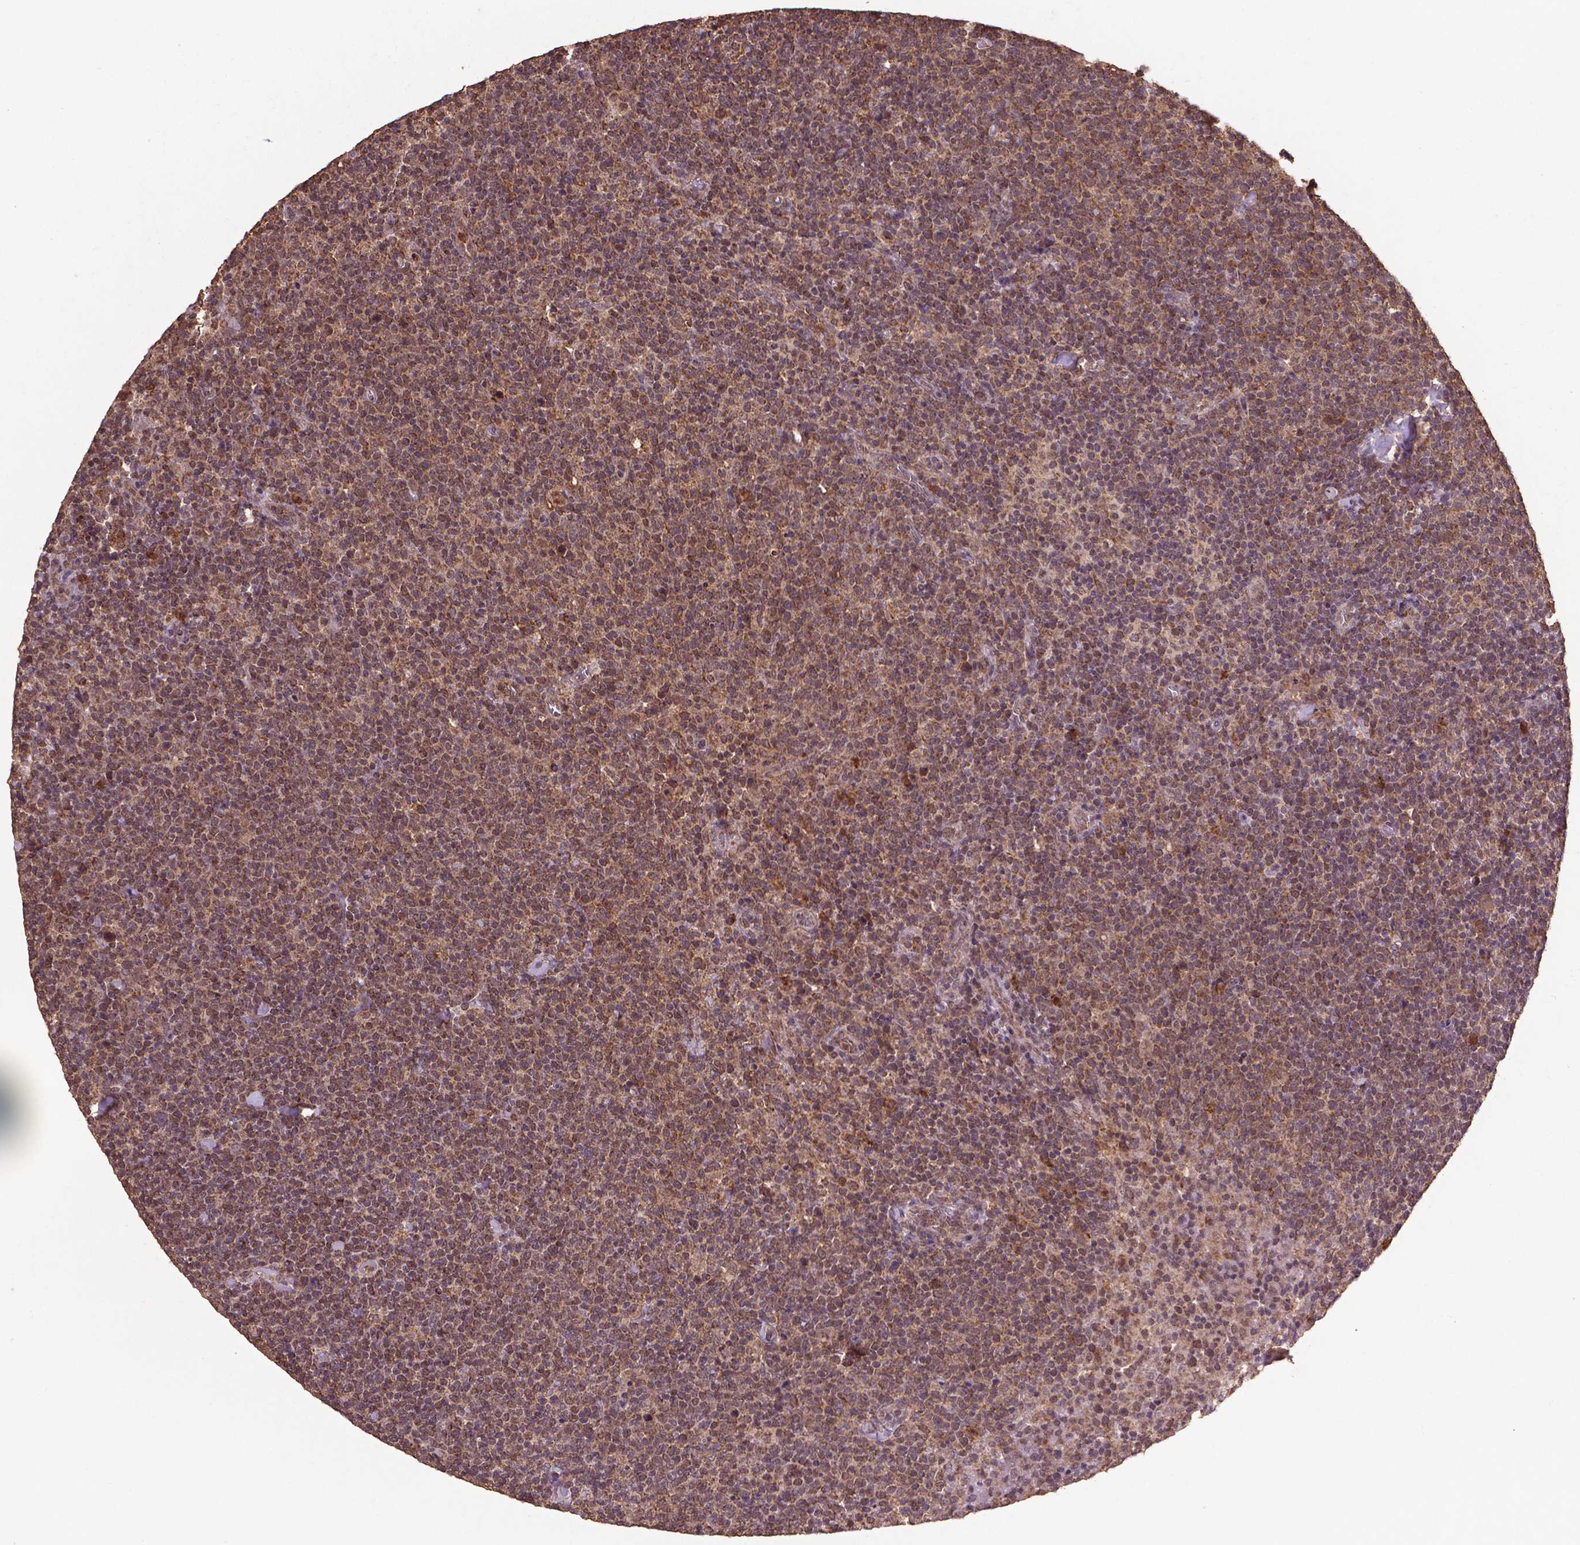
{"staining": {"intensity": "moderate", "quantity": ">75%", "location": "cytoplasmic/membranous,nuclear"}, "tissue": "lymphoma", "cell_type": "Tumor cells", "image_type": "cancer", "snomed": [{"axis": "morphology", "description": "Malignant lymphoma, non-Hodgkin's type, High grade"}, {"axis": "topography", "description": "Lymph node"}], "caption": "A histopathology image of human lymphoma stained for a protein exhibits moderate cytoplasmic/membranous and nuclear brown staining in tumor cells. The staining is performed using DAB (3,3'-diaminobenzidine) brown chromogen to label protein expression. The nuclei are counter-stained blue using hematoxylin.", "gene": "DCAF1", "patient": {"sex": "male", "age": 61}}